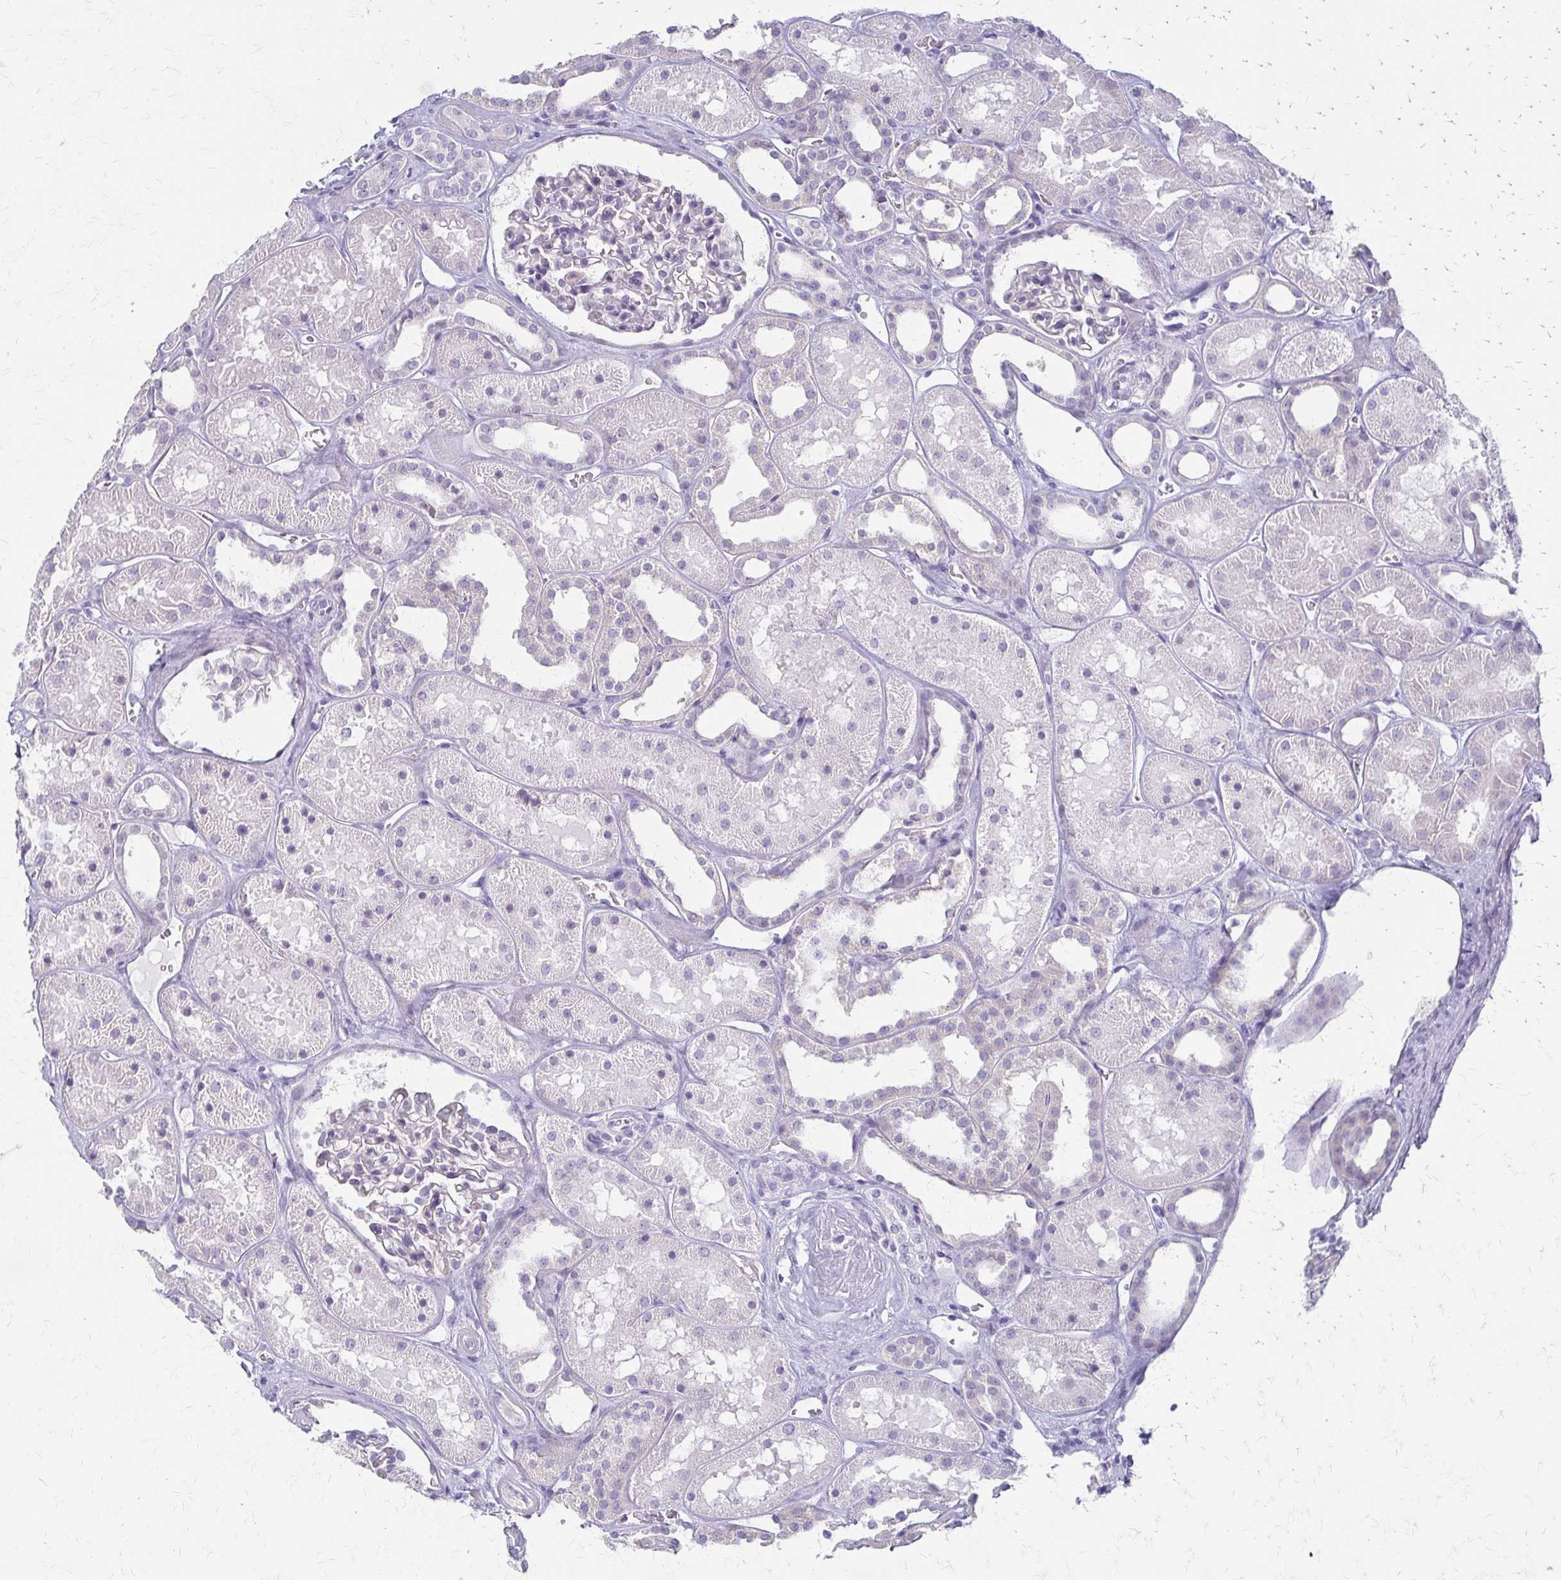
{"staining": {"intensity": "negative", "quantity": "none", "location": "none"}, "tissue": "kidney", "cell_type": "Cells in glomeruli", "image_type": "normal", "snomed": [{"axis": "morphology", "description": "Normal tissue, NOS"}, {"axis": "topography", "description": "Kidney"}], "caption": "Protein analysis of normal kidney displays no significant positivity in cells in glomeruli. (Brightfield microscopy of DAB immunohistochemistry (IHC) at high magnification).", "gene": "ACP5", "patient": {"sex": "female", "age": 41}}